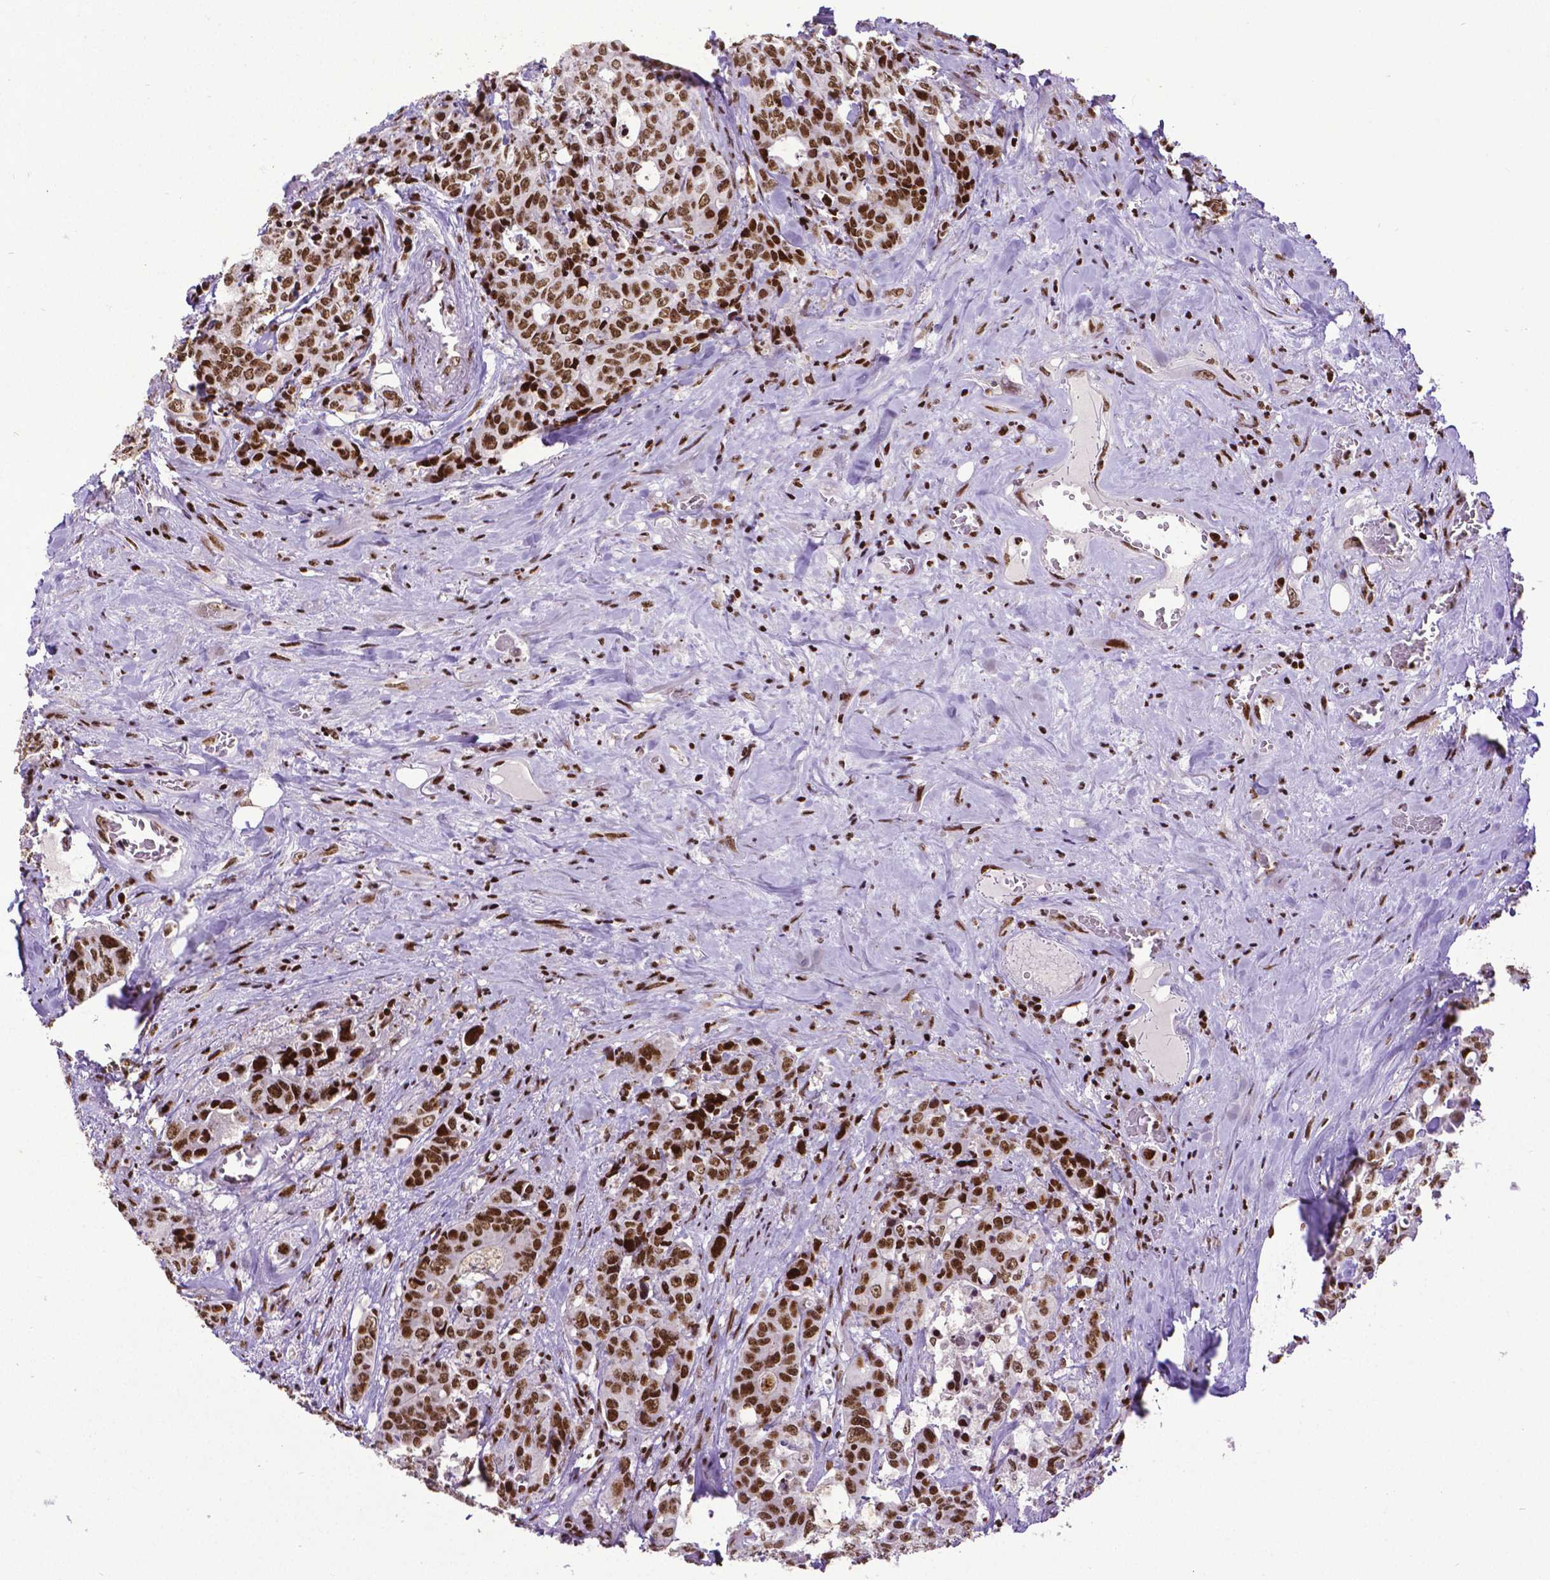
{"staining": {"intensity": "strong", "quantity": ">75%", "location": "nuclear"}, "tissue": "colorectal cancer", "cell_type": "Tumor cells", "image_type": "cancer", "snomed": [{"axis": "morphology", "description": "Adenocarcinoma, NOS"}, {"axis": "topography", "description": "Rectum"}], "caption": "DAB immunohistochemical staining of human colorectal cancer displays strong nuclear protein positivity in approximately >75% of tumor cells.", "gene": "CTCF", "patient": {"sex": "female", "age": 62}}